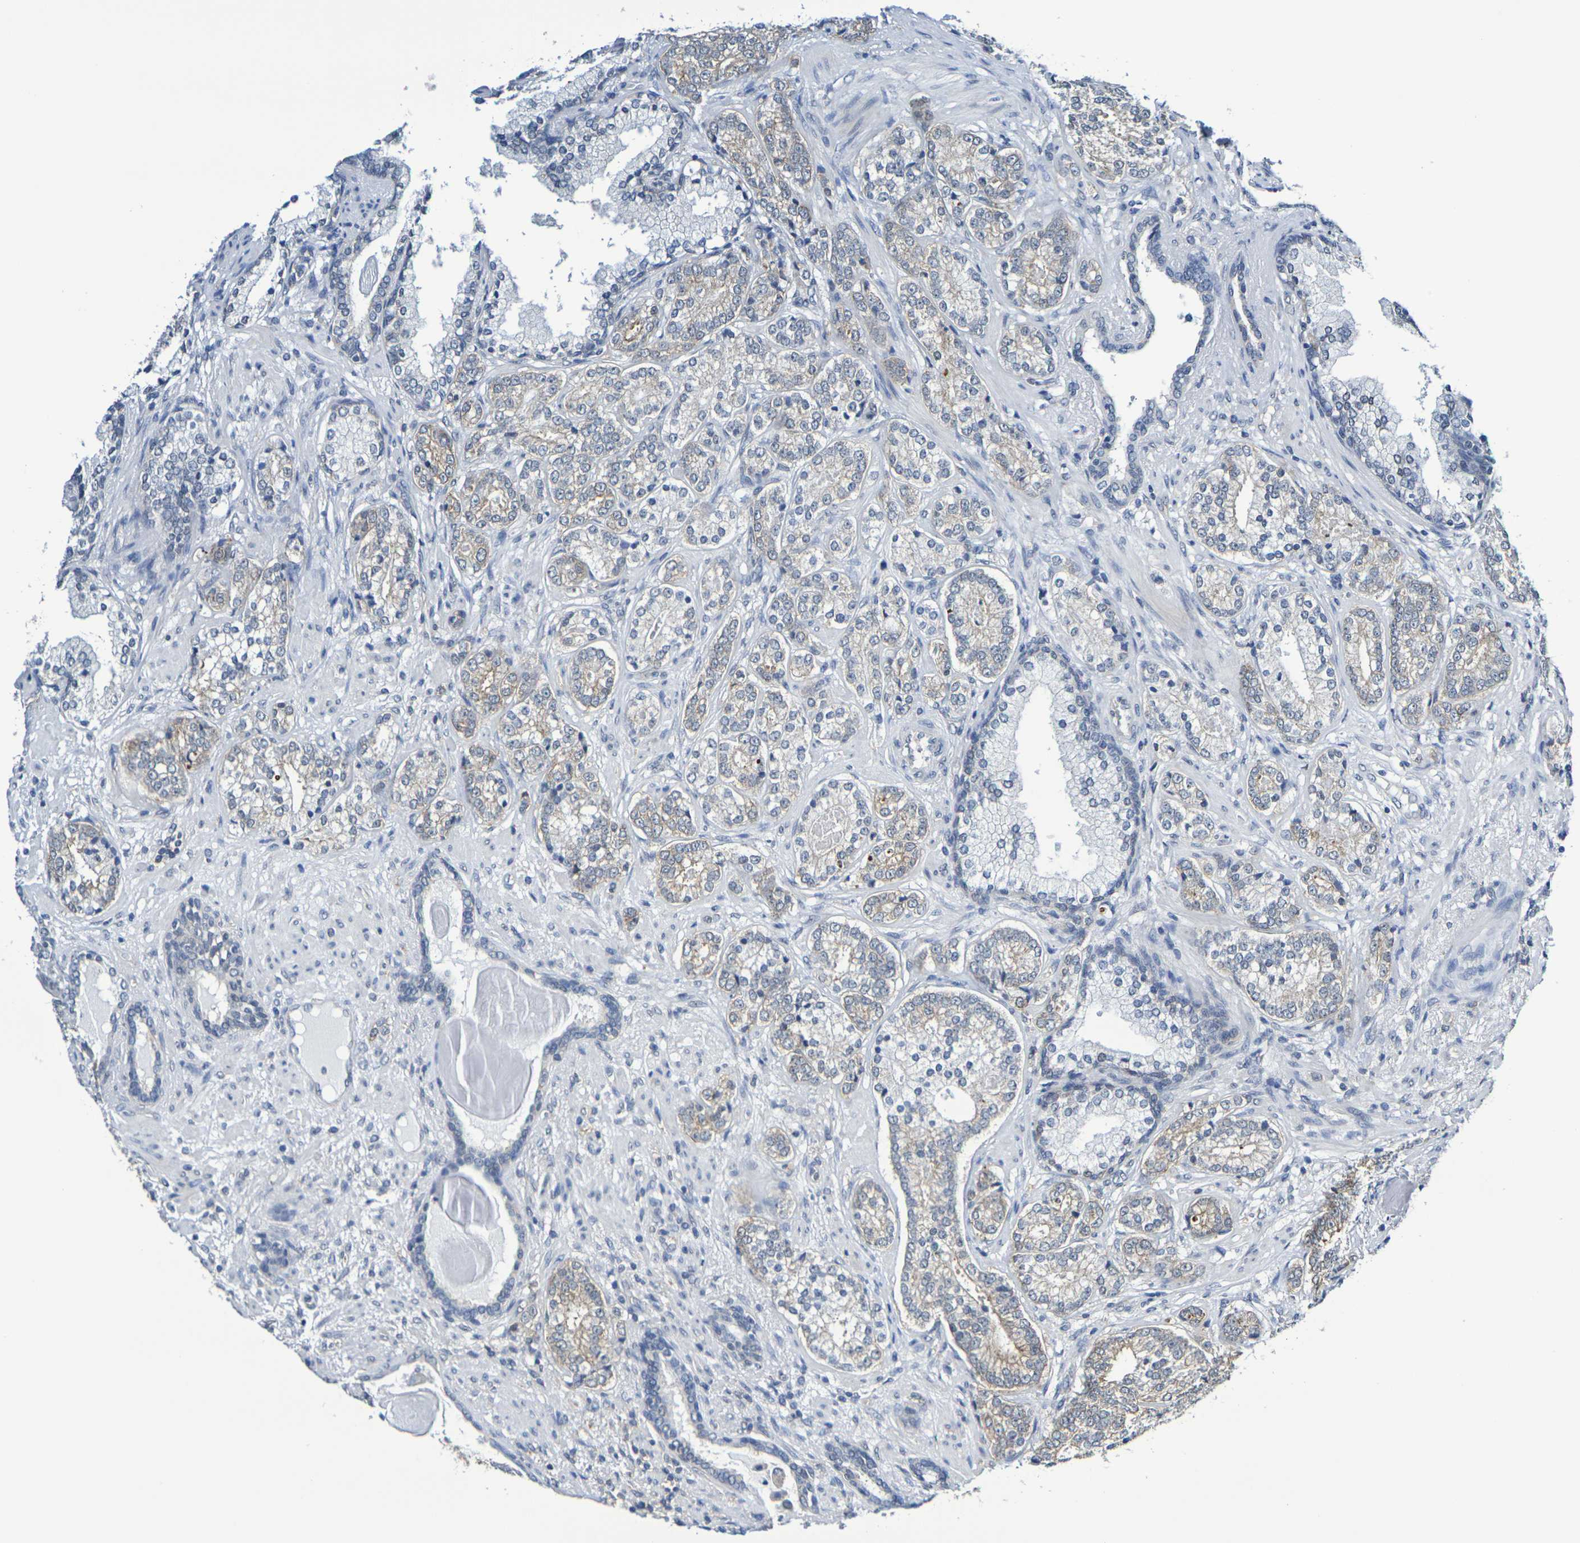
{"staining": {"intensity": "weak", "quantity": ">75%", "location": "cytoplasmic/membranous"}, "tissue": "prostate cancer", "cell_type": "Tumor cells", "image_type": "cancer", "snomed": [{"axis": "morphology", "description": "Adenocarcinoma, High grade"}, {"axis": "topography", "description": "Prostate"}], "caption": "DAB (3,3'-diaminobenzidine) immunohistochemical staining of prostate cancer demonstrates weak cytoplasmic/membranous protein staining in about >75% of tumor cells. The staining was performed using DAB, with brown indicating positive protein expression. Nuclei are stained blue with hematoxylin.", "gene": "CHRNB1", "patient": {"sex": "male", "age": 61}}